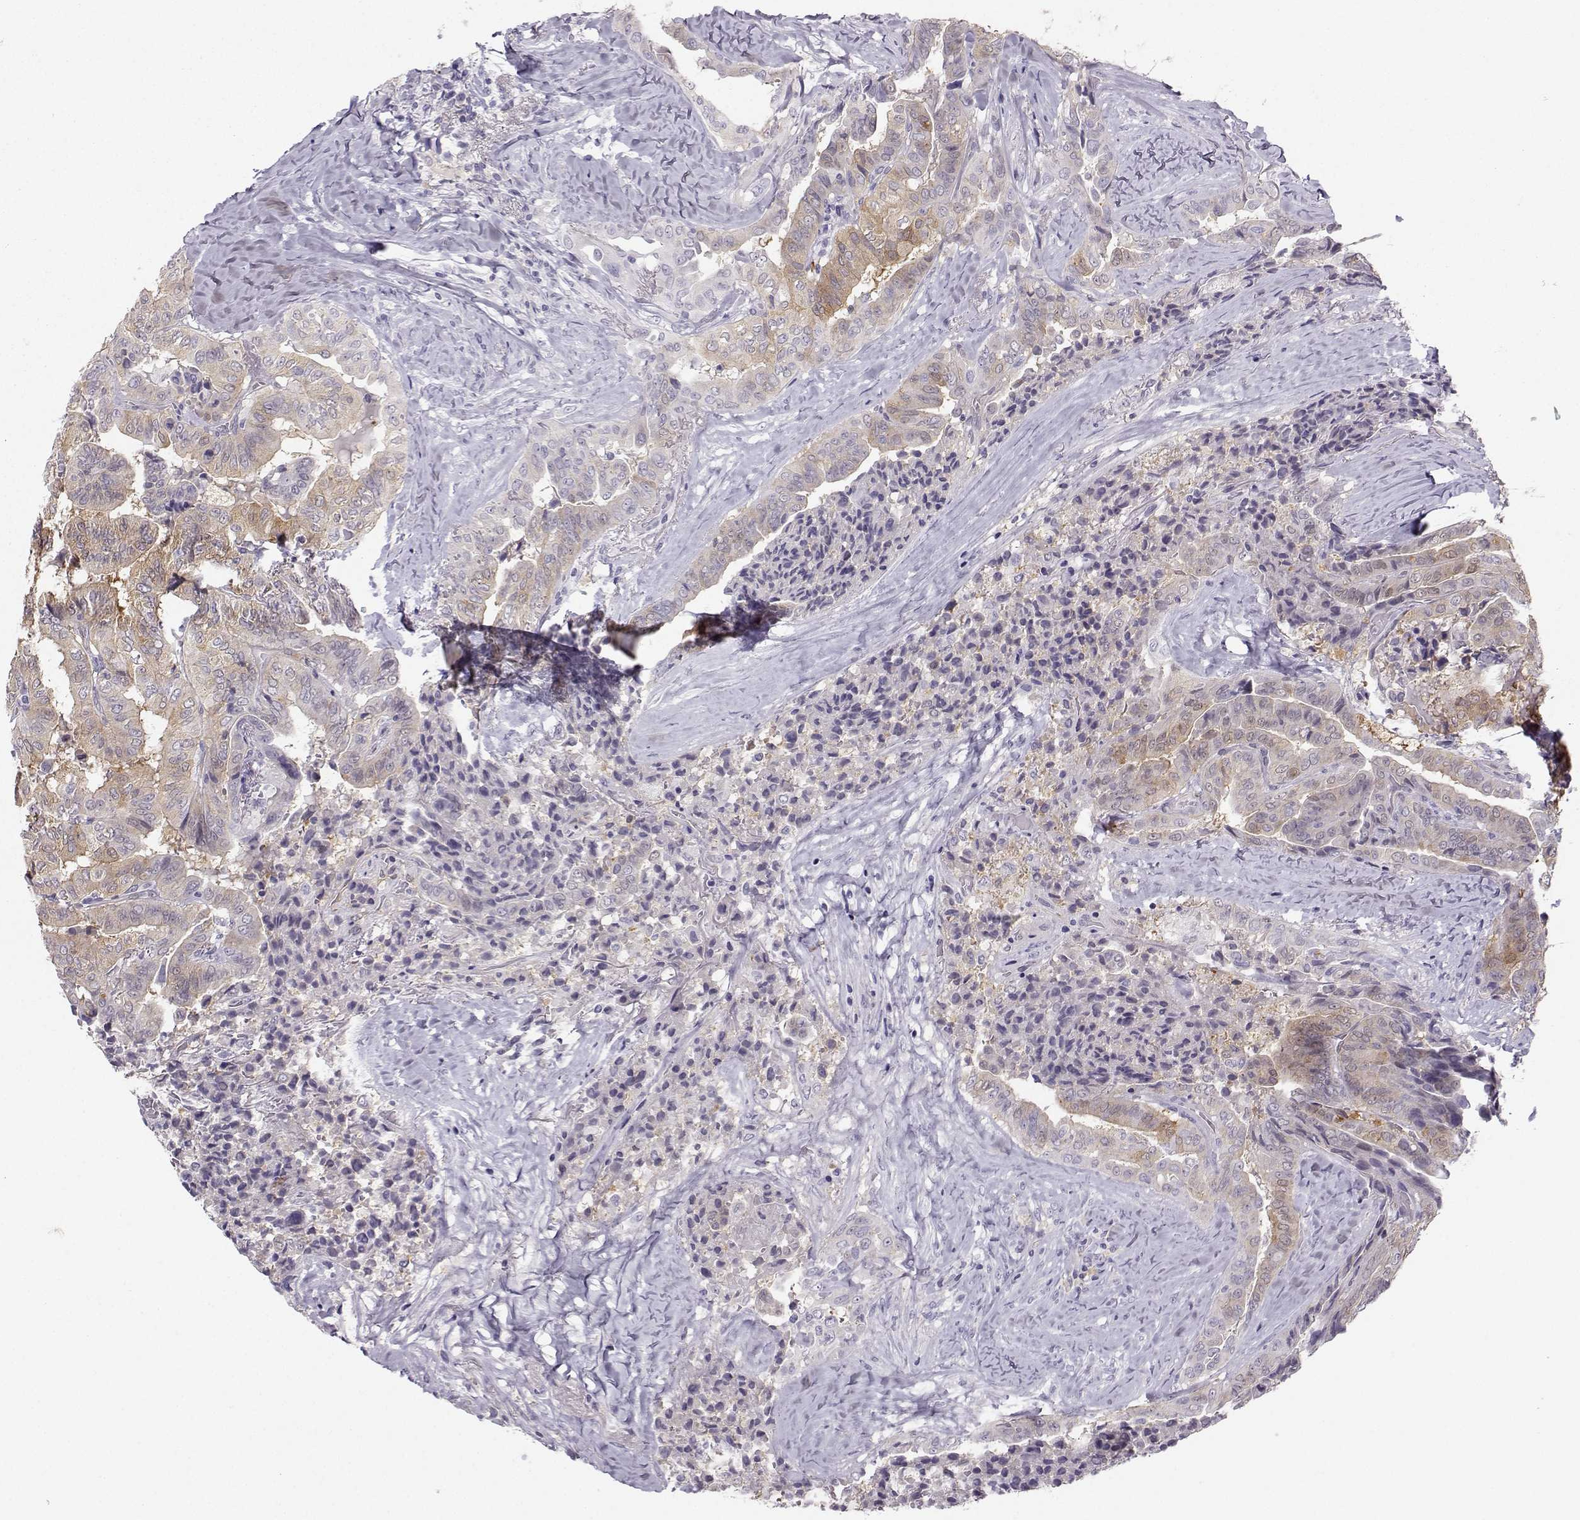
{"staining": {"intensity": "weak", "quantity": "25%-75%", "location": "cytoplasmic/membranous"}, "tissue": "thyroid cancer", "cell_type": "Tumor cells", "image_type": "cancer", "snomed": [{"axis": "morphology", "description": "Papillary adenocarcinoma, NOS"}, {"axis": "topography", "description": "Thyroid gland"}], "caption": "Immunohistochemical staining of human papillary adenocarcinoma (thyroid) exhibits low levels of weak cytoplasmic/membranous protein staining in about 25%-75% of tumor cells. (brown staining indicates protein expression, while blue staining denotes nuclei).", "gene": "NQO1", "patient": {"sex": "female", "age": 68}}